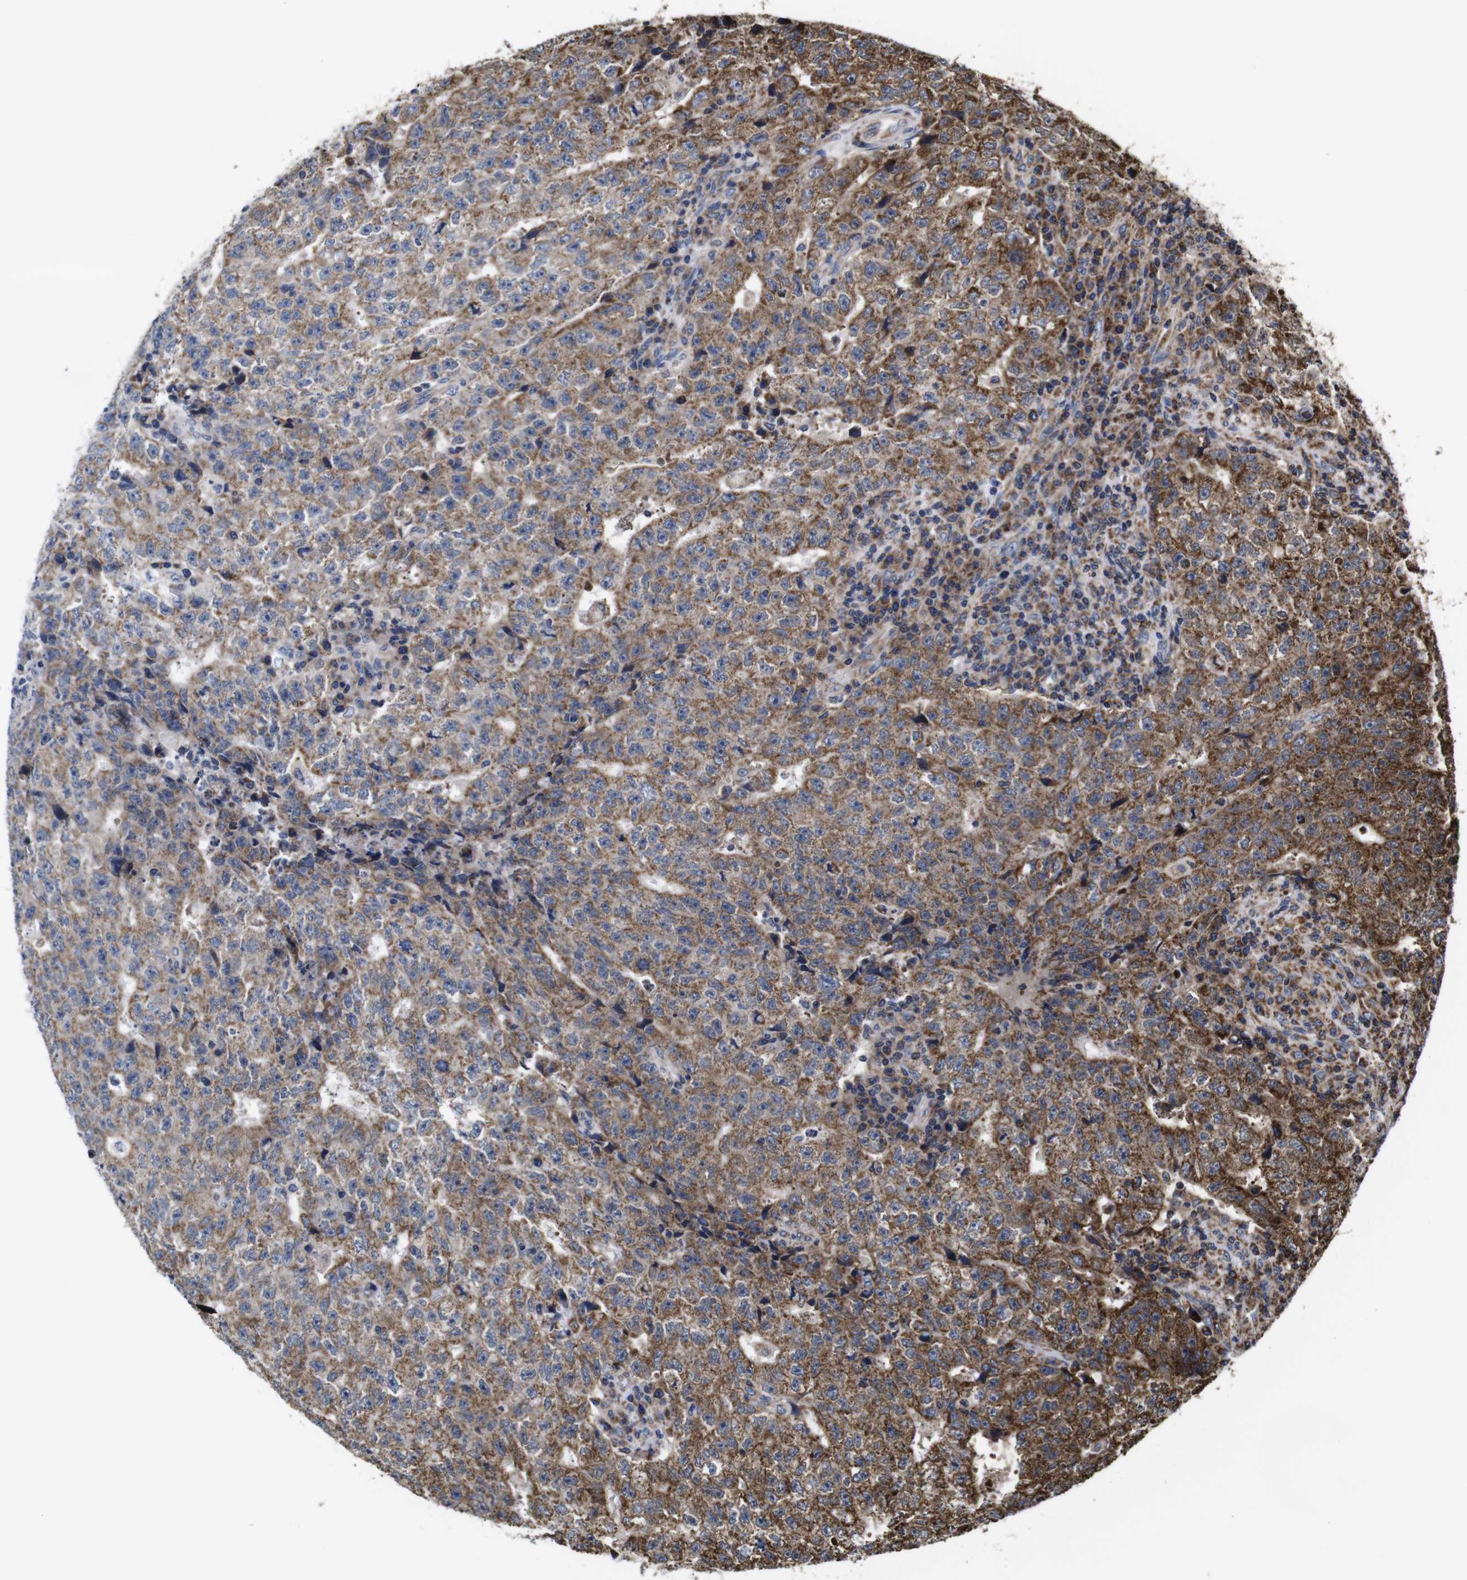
{"staining": {"intensity": "moderate", "quantity": ">75%", "location": "cytoplasmic/membranous"}, "tissue": "testis cancer", "cell_type": "Tumor cells", "image_type": "cancer", "snomed": [{"axis": "morphology", "description": "Necrosis, NOS"}, {"axis": "morphology", "description": "Carcinoma, Embryonal, NOS"}, {"axis": "topography", "description": "Testis"}], "caption": "Testis cancer (embryonal carcinoma) tissue displays moderate cytoplasmic/membranous staining in about >75% of tumor cells (DAB (3,3'-diaminobenzidine) = brown stain, brightfield microscopy at high magnification).", "gene": "C17orf80", "patient": {"sex": "male", "age": 19}}